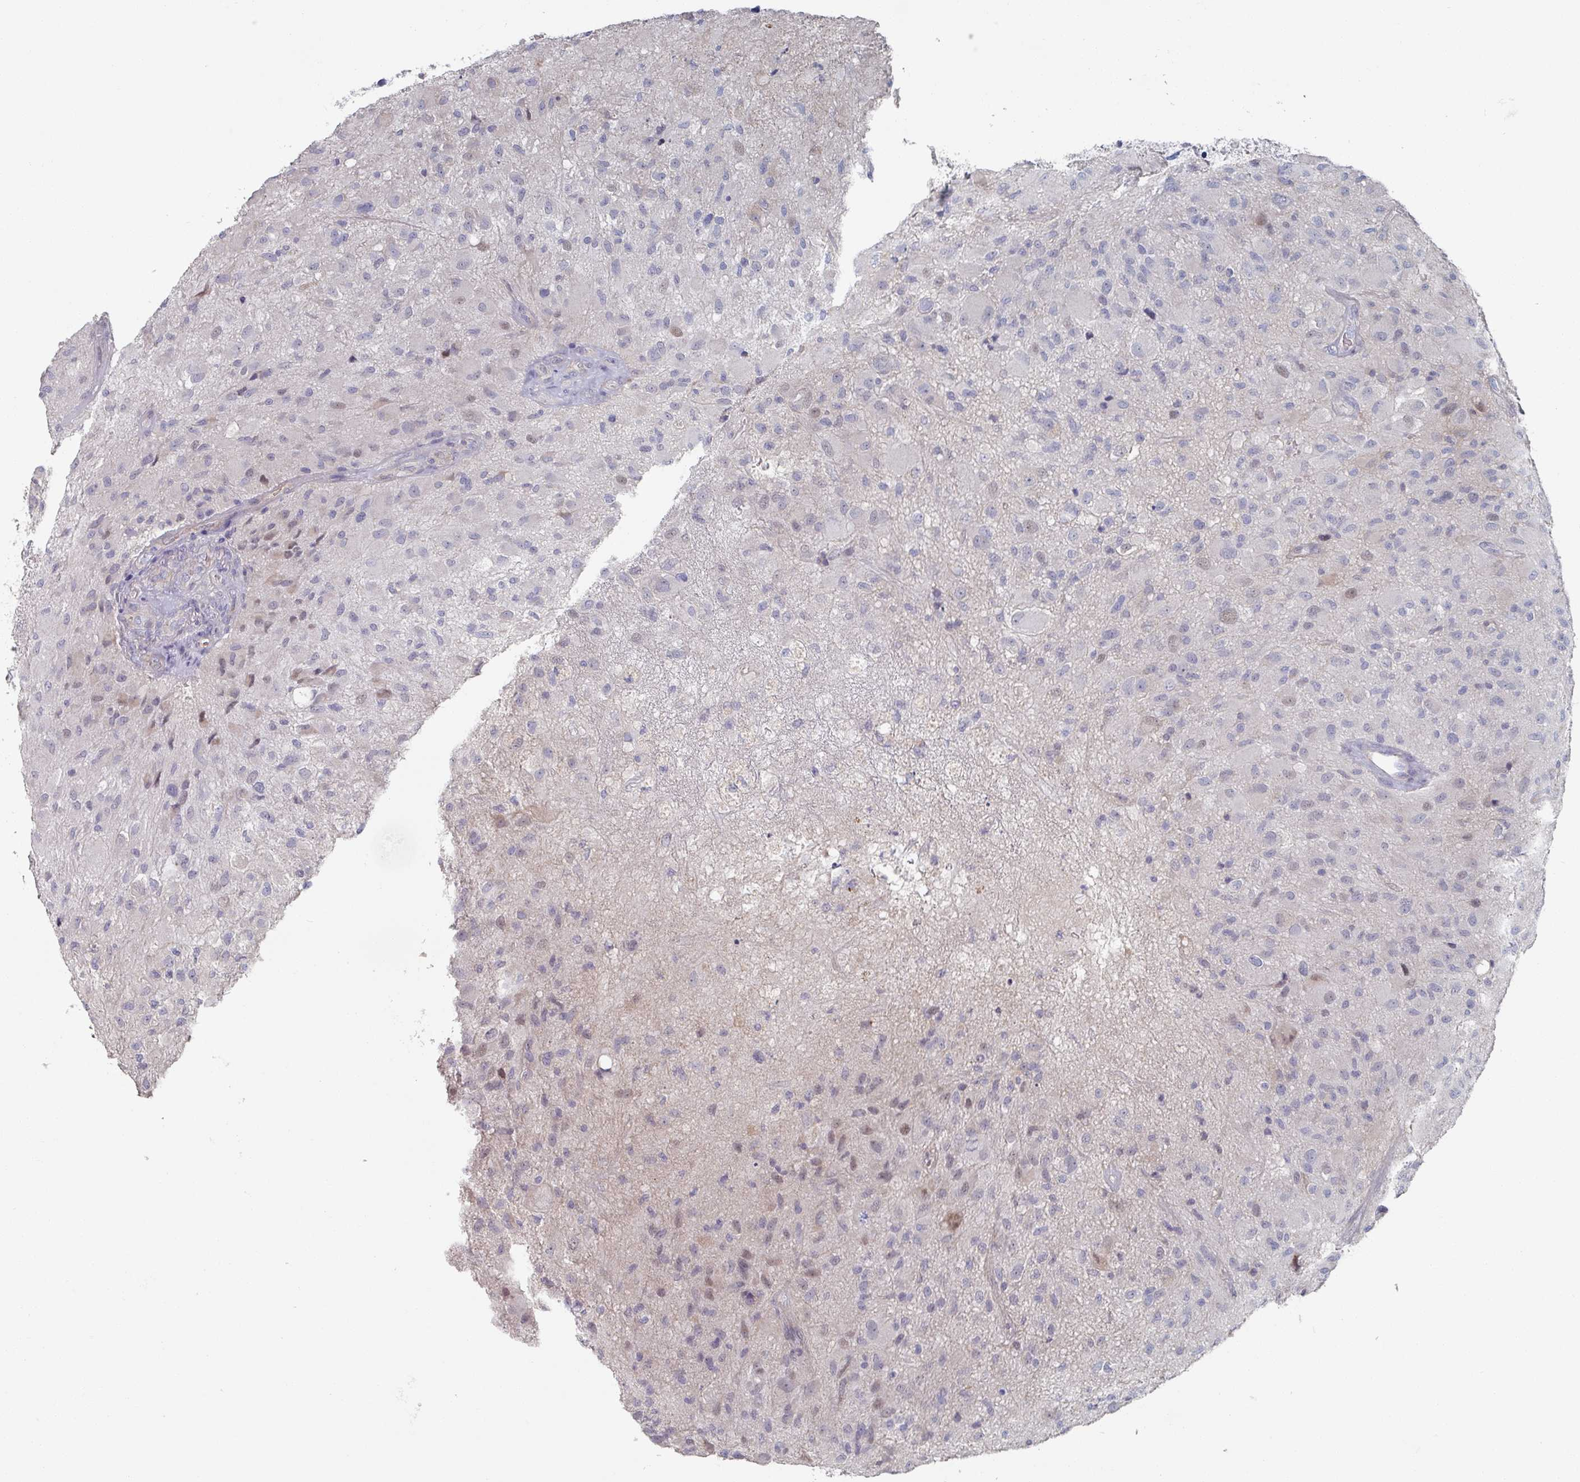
{"staining": {"intensity": "weak", "quantity": "<25%", "location": "nuclear"}, "tissue": "glioma", "cell_type": "Tumor cells", "image_type": "cancer", "snomed": [{"axis": "morphology", "description": "Glioma, malignant, High grade"}, {"axis": "topography", "description": "Brain"}], "caption": "The micrograph shows no staining of tumor cells in glioma. Brightfield microscopy of immunohistochemistry (IHC) stained with DAB (brown) and hematoxylin (blue), captured at high magnification.", "gene": "EFL1", "patient": {"sex": "female", "age": 67}}